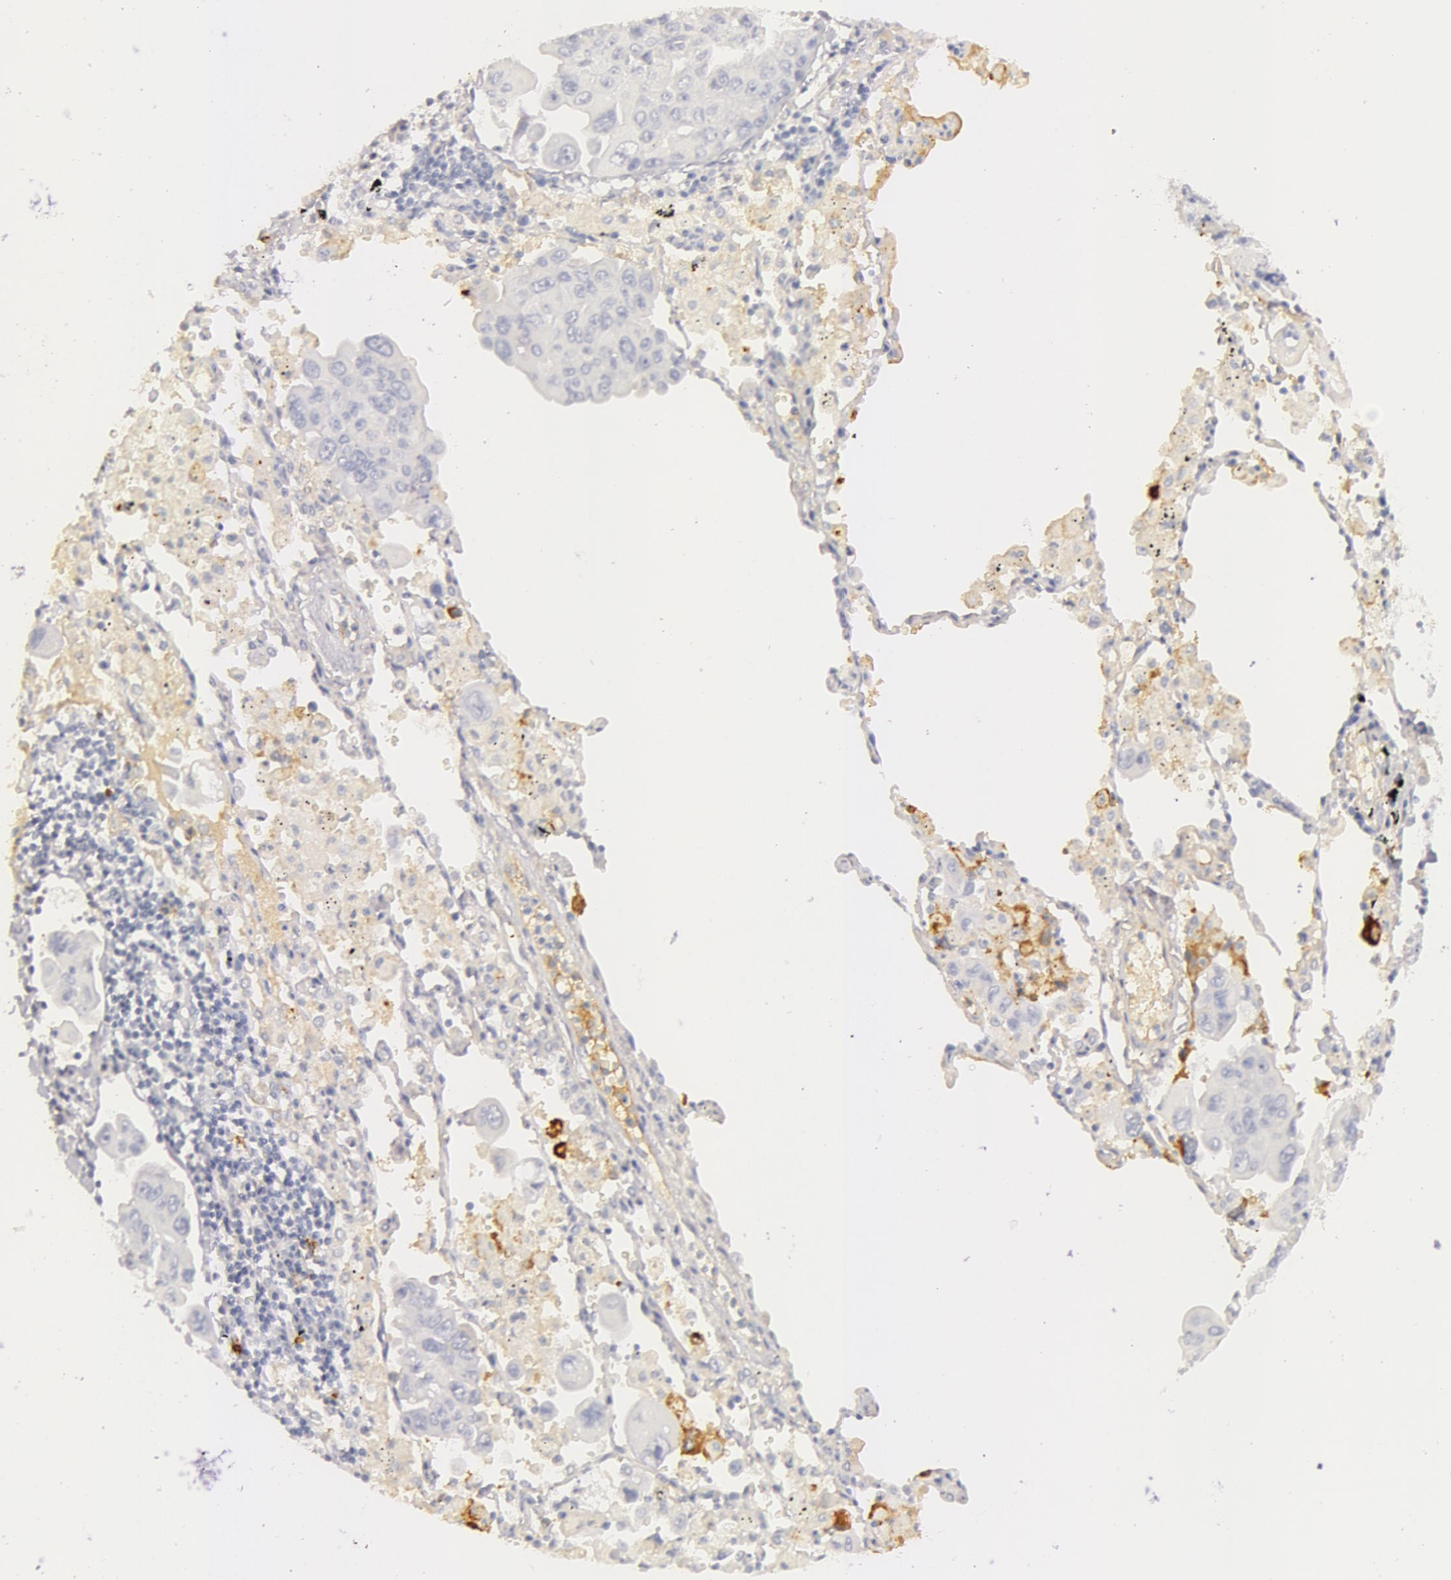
{"staining": {"intensity": "negative", "quantity": "none", "location": "none"}, "tissue": "lung cancer", "cell_type": "Tumor cells", "image_type": "cancer", "snomed": [{"axis": "morphology", "description": "Adenocarcinoma, NOS"}, {"axis": "topography", "description": "Lung"}], "caption": "Histopathology image shows no significant protein positivity in tumor cells of lung adenocarcinoma.", "gene": "C4BPA", "patient": {"sex": "male", "age": 64}}